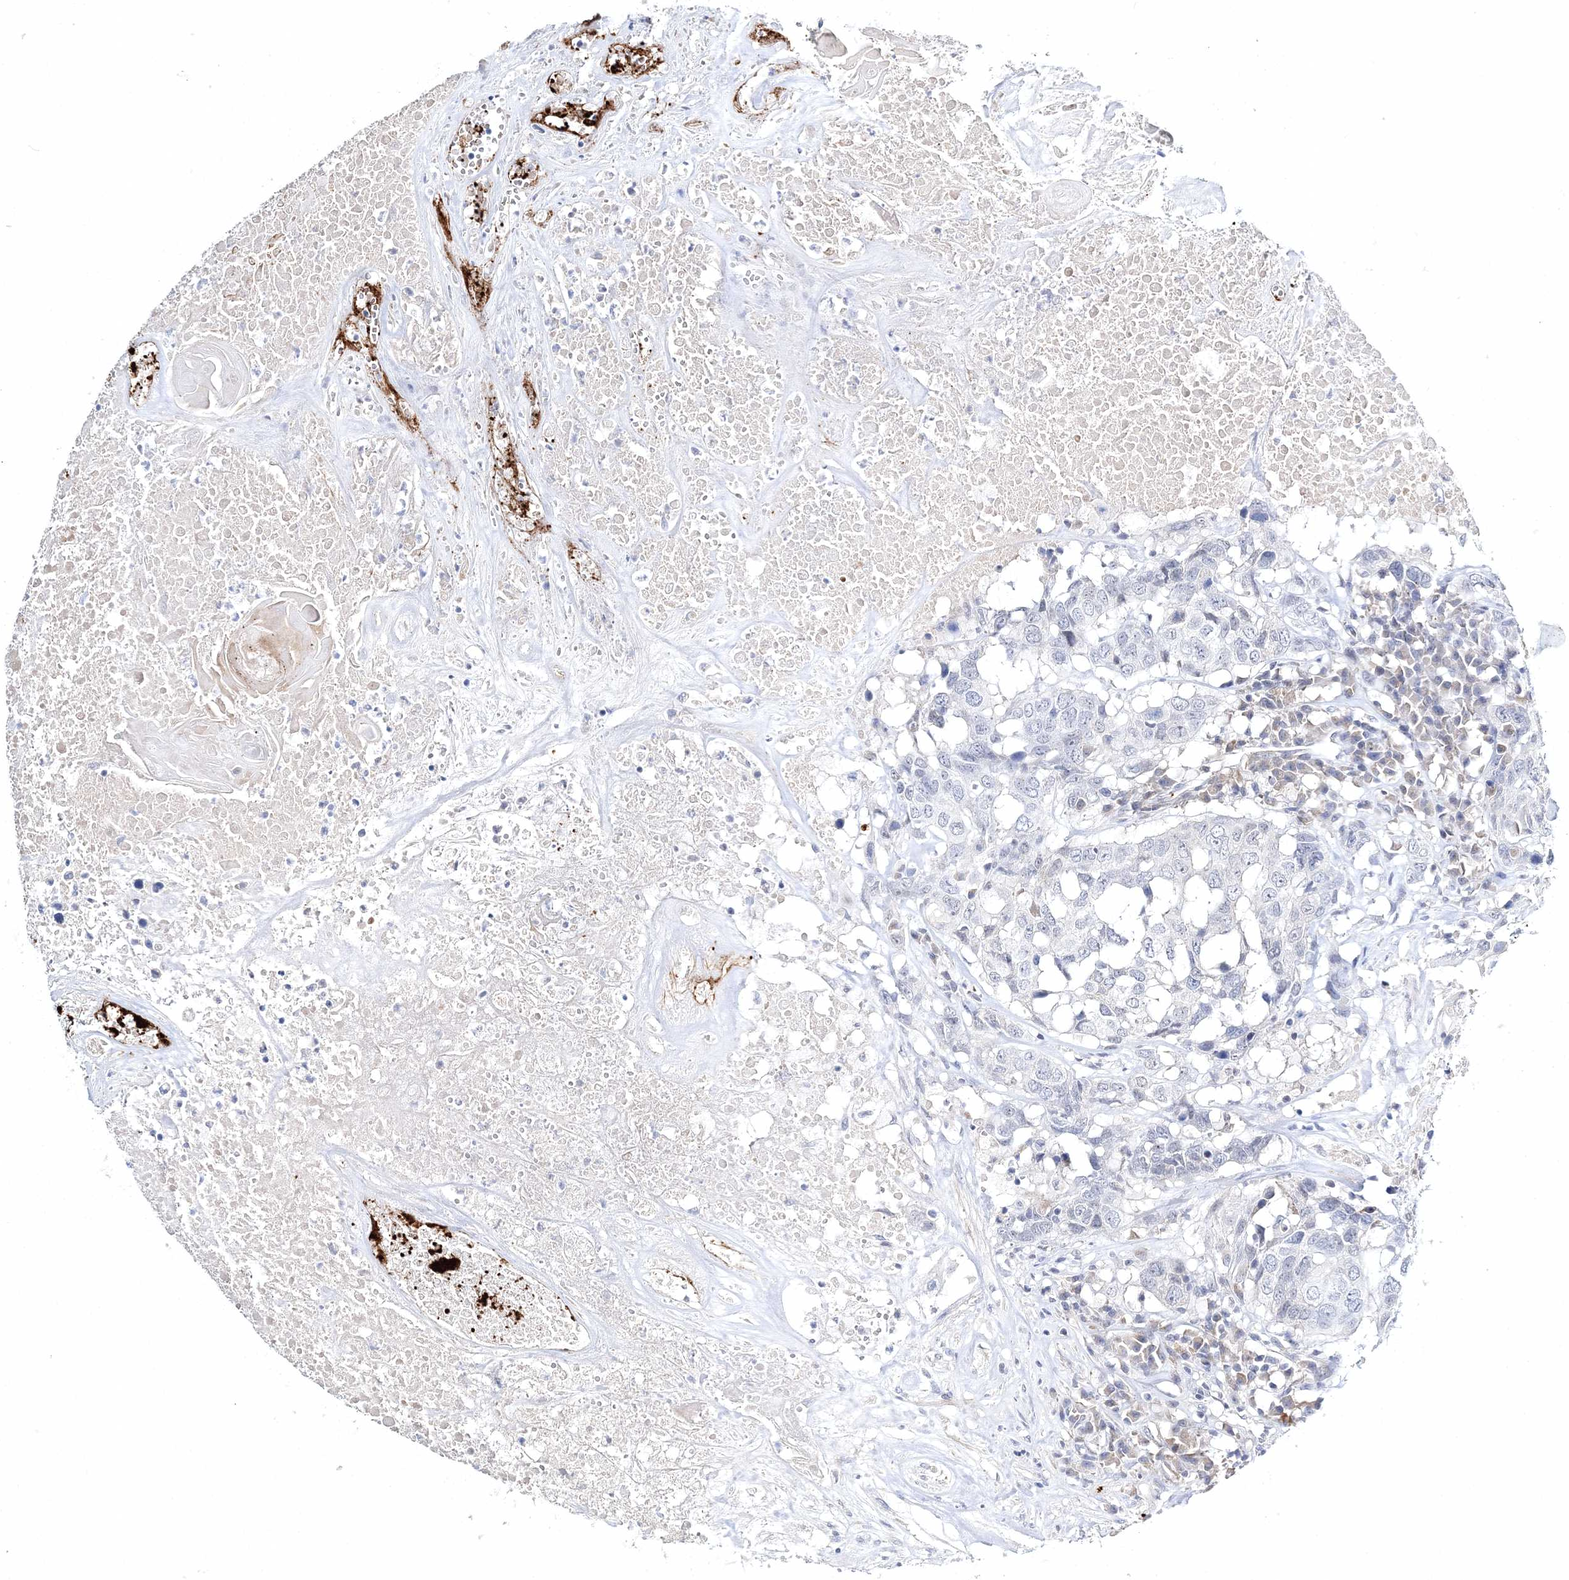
{"staining": {"intensity": "negative", "quantity": "none", "location": "none"}, "tissue": "head and neck cancer", "cell_type": "Tumor cells", "image_type": "cancer", "snomed": [{"axis": "morphology", "description": "Squamous cell carcinoma, NOS"}, {"axis": "topography", "description": "Head-Neck"}], "caption": "Immunohistochemical staining of head and neck cancer exhibits no significant expression in tumor cells. Brightfield microscopy of IHC stained with DAB (brown) and hematoxylin (blue), captured at high magnification.", "gene": "MYOZ2", "patient": {"sex": "male", "age": 66}}